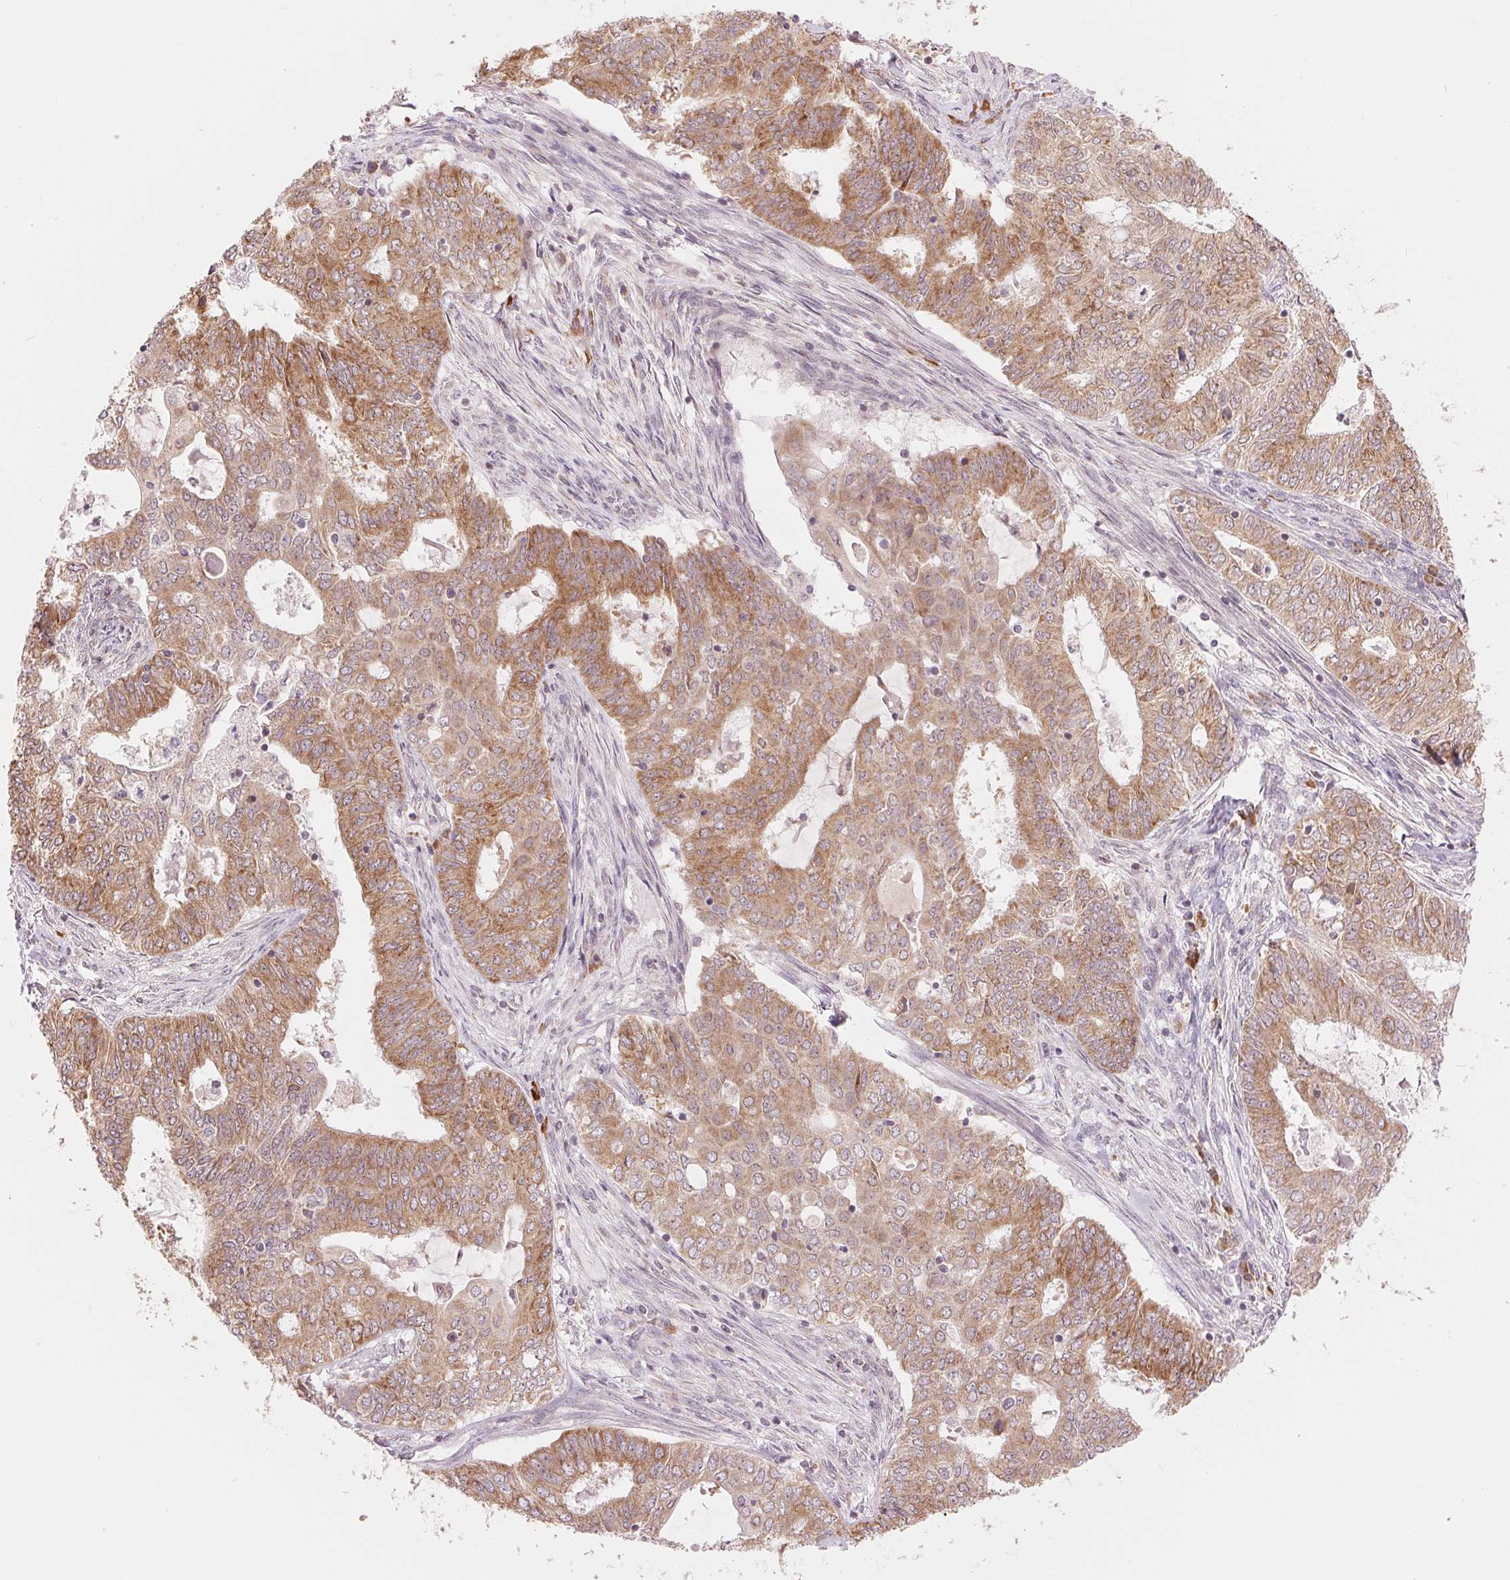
{"staining": {"intensity": "moderate", "quantity": ">75%", "location": "cytoplasmic/membranous"}, "tissue": "endometrial cancer", "cell_type": "Tumor cells", "image_type": "cancer", "snomed": [{"axis": "morphology", "description": "Adenocarcinoma, NOS"}, {"axis": "topography", "description": "Endometrium"}], "caption": "Protein staining of endometrial cancer (adenocarcinoma) tissue shows moderate cytoplasmic/membranous positivity in approximately >75% of tumor cells.", "gene": "TECR", "patient": {"sex": "female", "age": 62}}